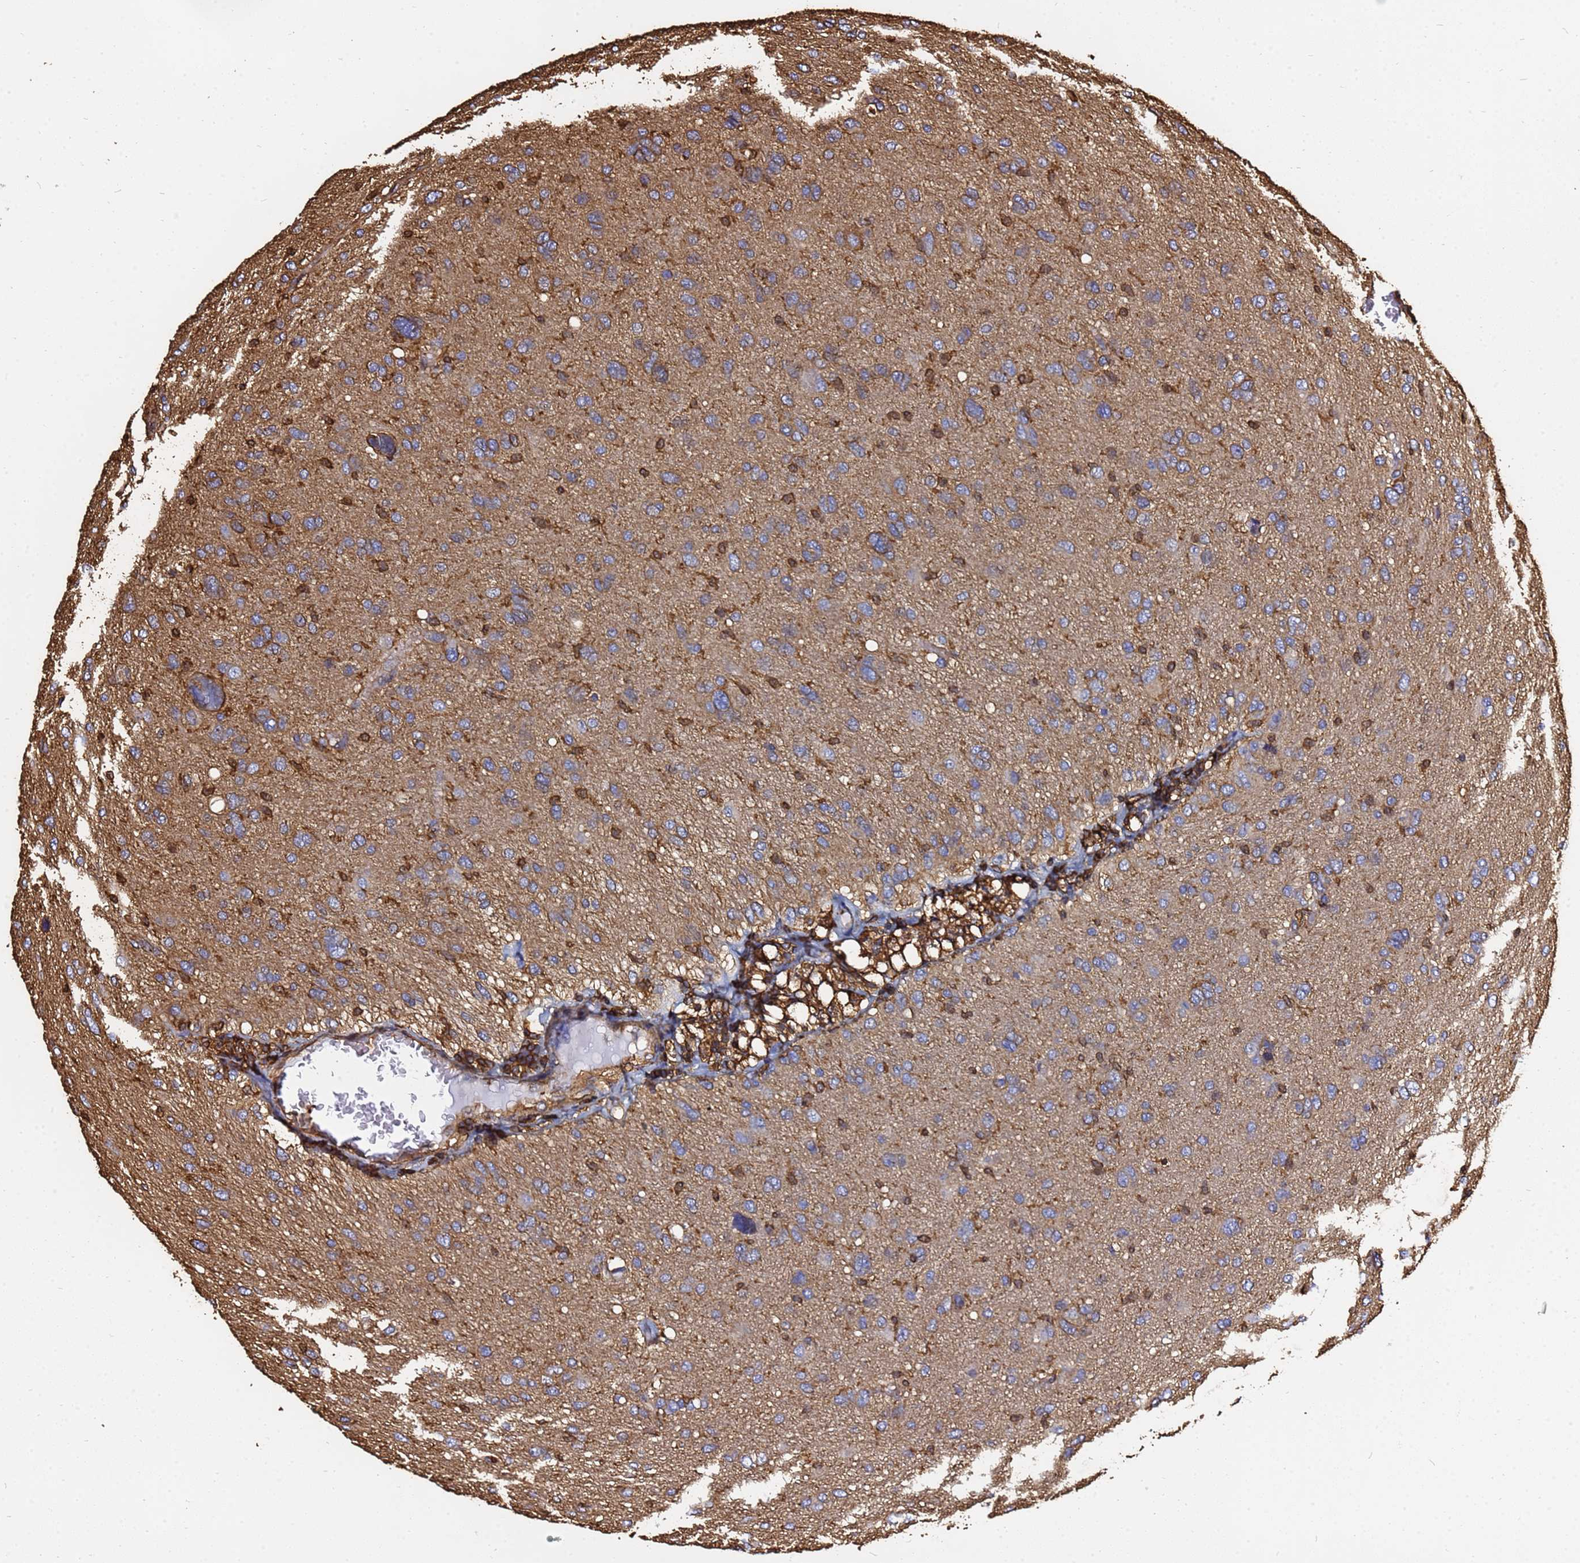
{"staining": {"intensity": "moderate", "quantity": "<25%", "location": "cytoplasmic/membranous"}, "tissue": "glioma", "cell_type": "Tumor cells", "image_type": "cancer", "snomed": [{"axis": "morphology", "description": "Glioma, malignant, High grade"}, {"axis": "topography", "description": "Brain"}], "caption": "Human glioma stained with a brown dye displays moderate cytoplasmic/membranous positive expression in about <25% of tumor cells.", "gene": "ACTB", "patient": {"sex": "female", "age": 59}}